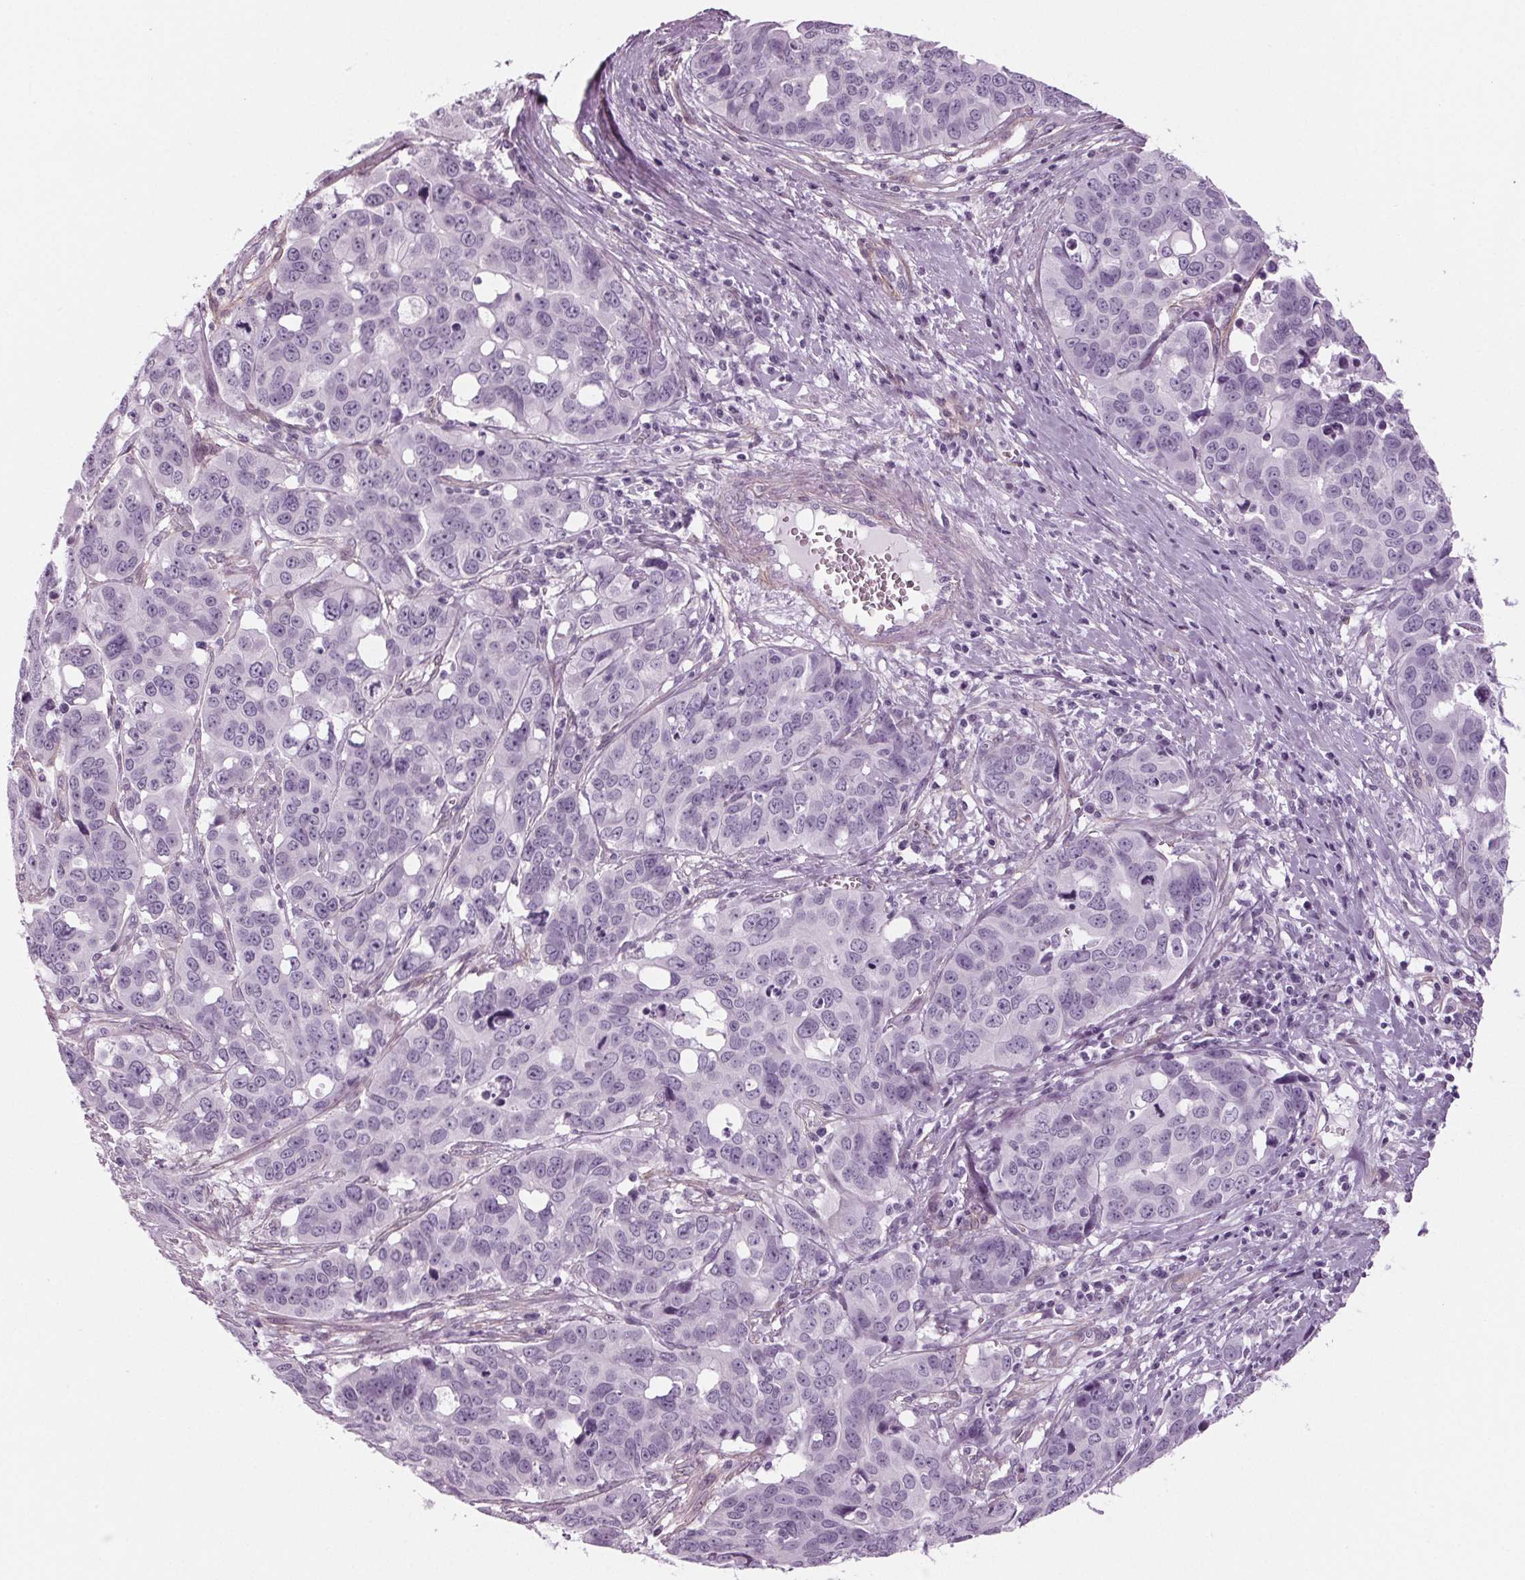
{"staining": {"intensity": "negative", "quantity": "none", "location": "none"}, "tissue": "ovarian cancer", "cell_type": "Tumor cells", "image_type": "cancer", "snomed": [{"axis": "morphology", "description": "Carcinoma, endometroid"}, {"axis": "topography", "description": "Ovary"}], "caption": "This image is of ovarian cancer (endometroid carcinoma) stained with IHC to label a protein in brown with the nuclei are counter-stained blue. There is no expression in tumor cells. (Stains: DAB (3,3'-diaminobenzidine) immunohistochemistry (IHC) with hematoxylin counter stain, Microscopy: brightfield microscopy at high magnification).", "gene": "BHLHE22", "patient": {"sex": "female", "age": 78}}